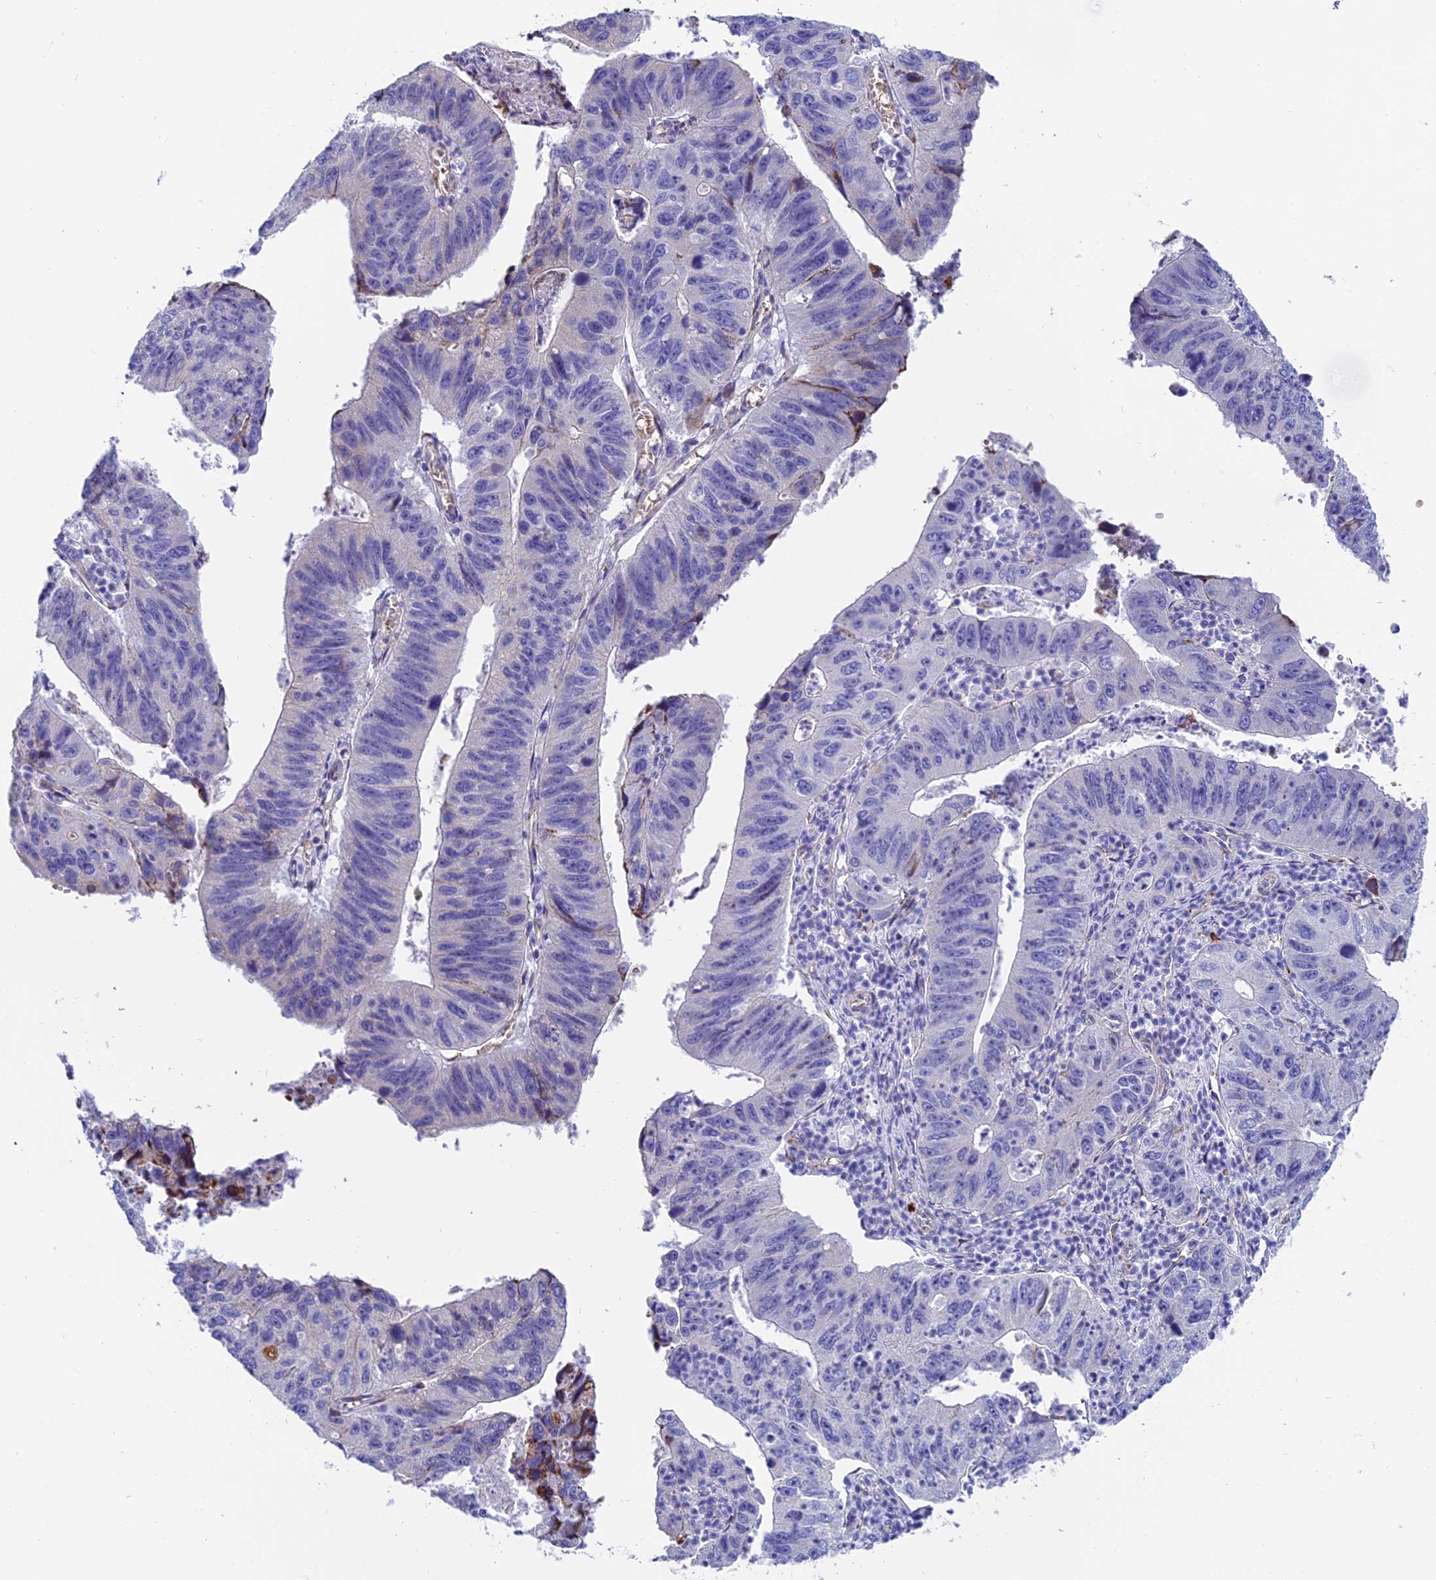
{"staining": {"intensity": "moderate", "quantity": "<25%", "location": "cytoplasmic/membranous"}, "tissue": "stomach cancer", "cell_type": "Tumor cells", "image_type": "cancer", "snomed": [{"axis": "morphology", "description": "Adenocarcinoma, NOS"}, {"axis": "topography", "description": "Stomach"}], "caption": "High-power microscopy captured an IHC photomicrograph of adenocarcinoma (stomach), revealing moderate cytoplasmic/membranous expression in approximately <25% of tumor cells.", "gene": "MACIR", "patient": {"sex": "male", "age": 59}}